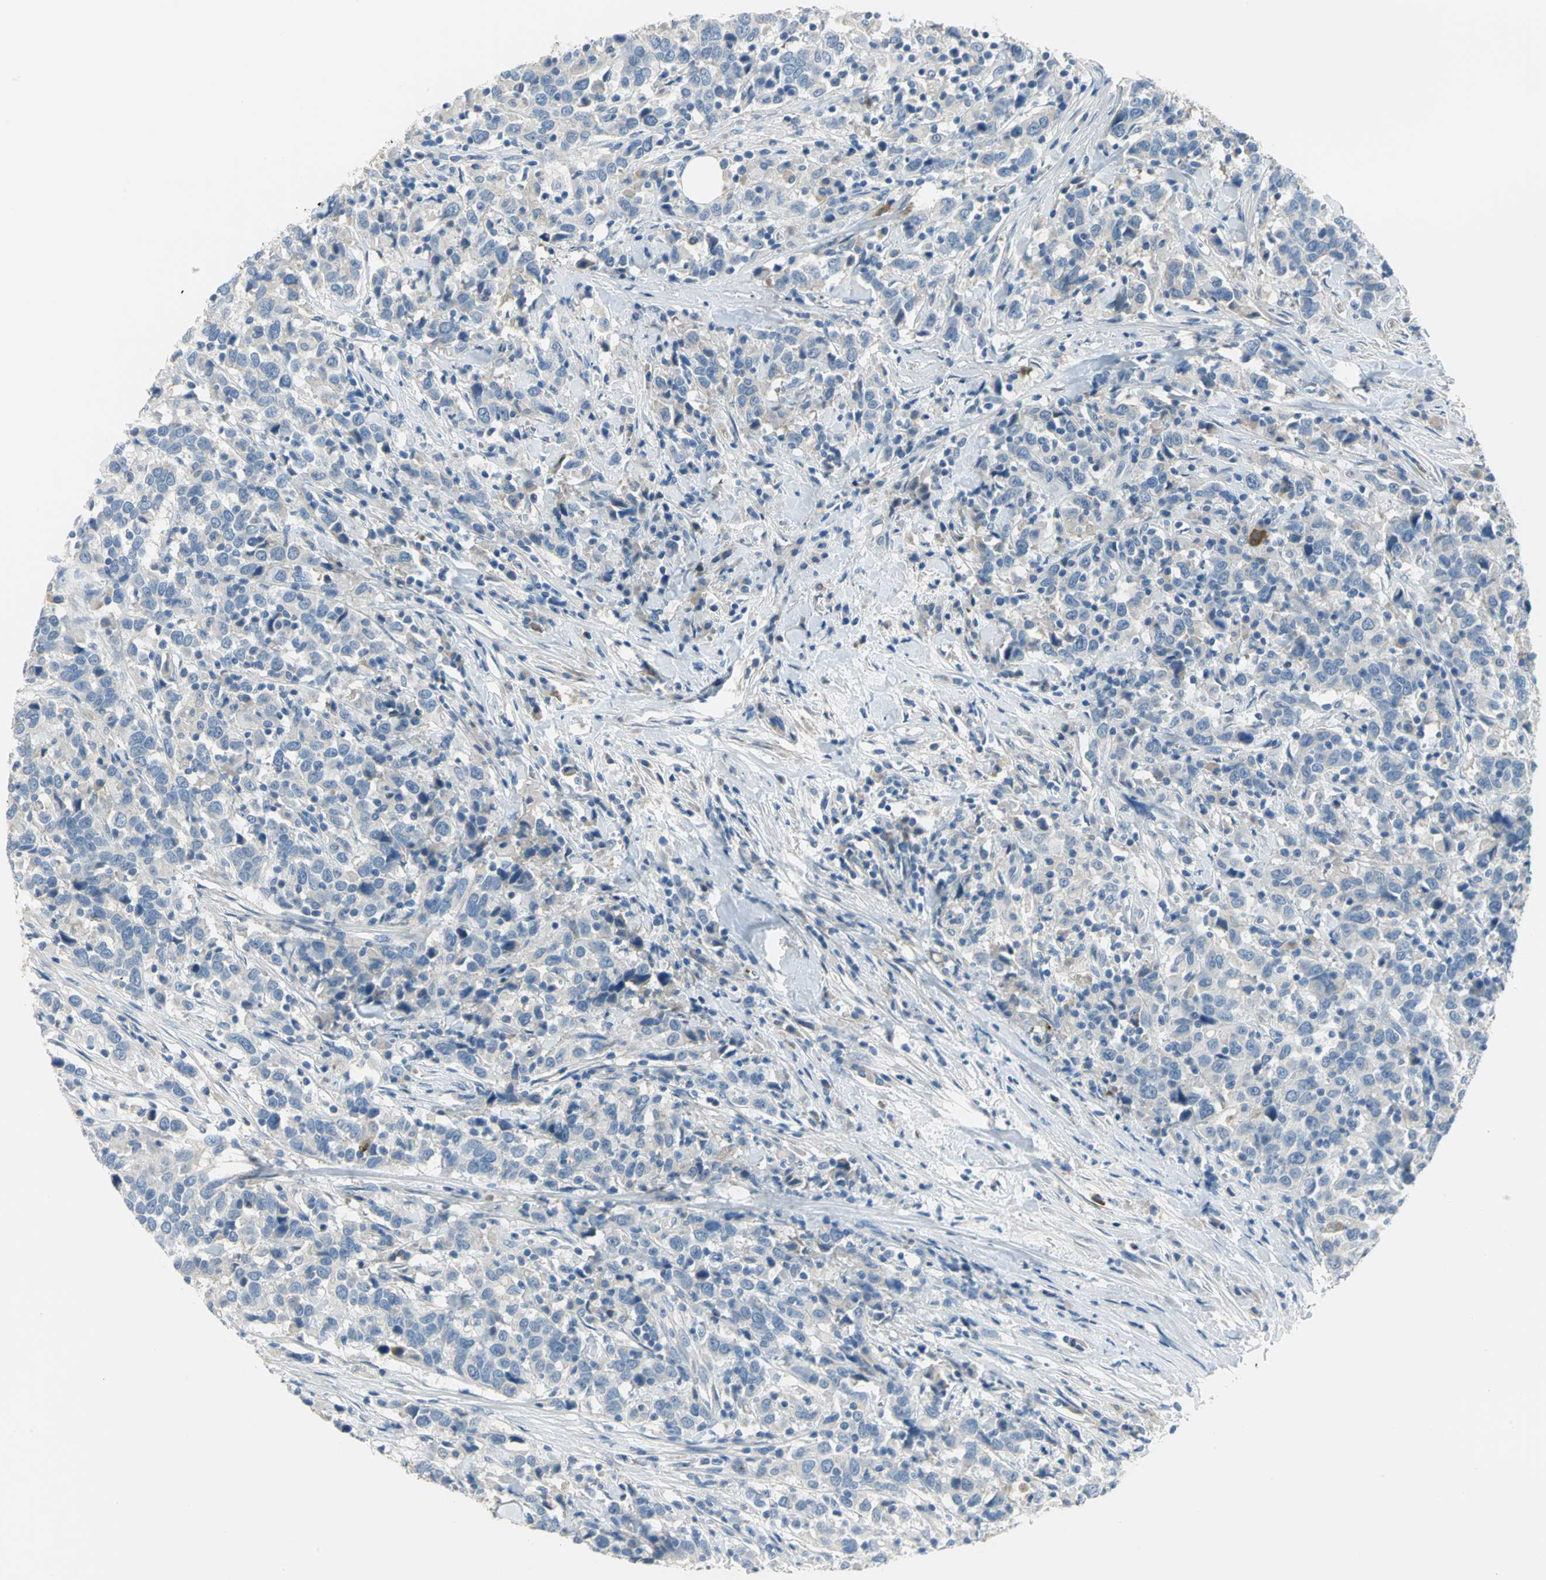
{"staining": {"intensity": "negative", "quantity": "none", "location": "none"}, "tissue": "urothelial cancer", "cell_type": "Tumor cells", "image_type": "cancer", "snomed": [{"axis": "morphology", "description": "Urothelial carcinoma, High grade"}, {"axis": "topography", "description": "Urinary bladder"}], "caption": "Human urothelial cancer stained for a protein using immunohistochemistry exhibits no expression in tumor cells.", "gene": "ZIC1", "patient": {"sex": "male", "age": 61}}